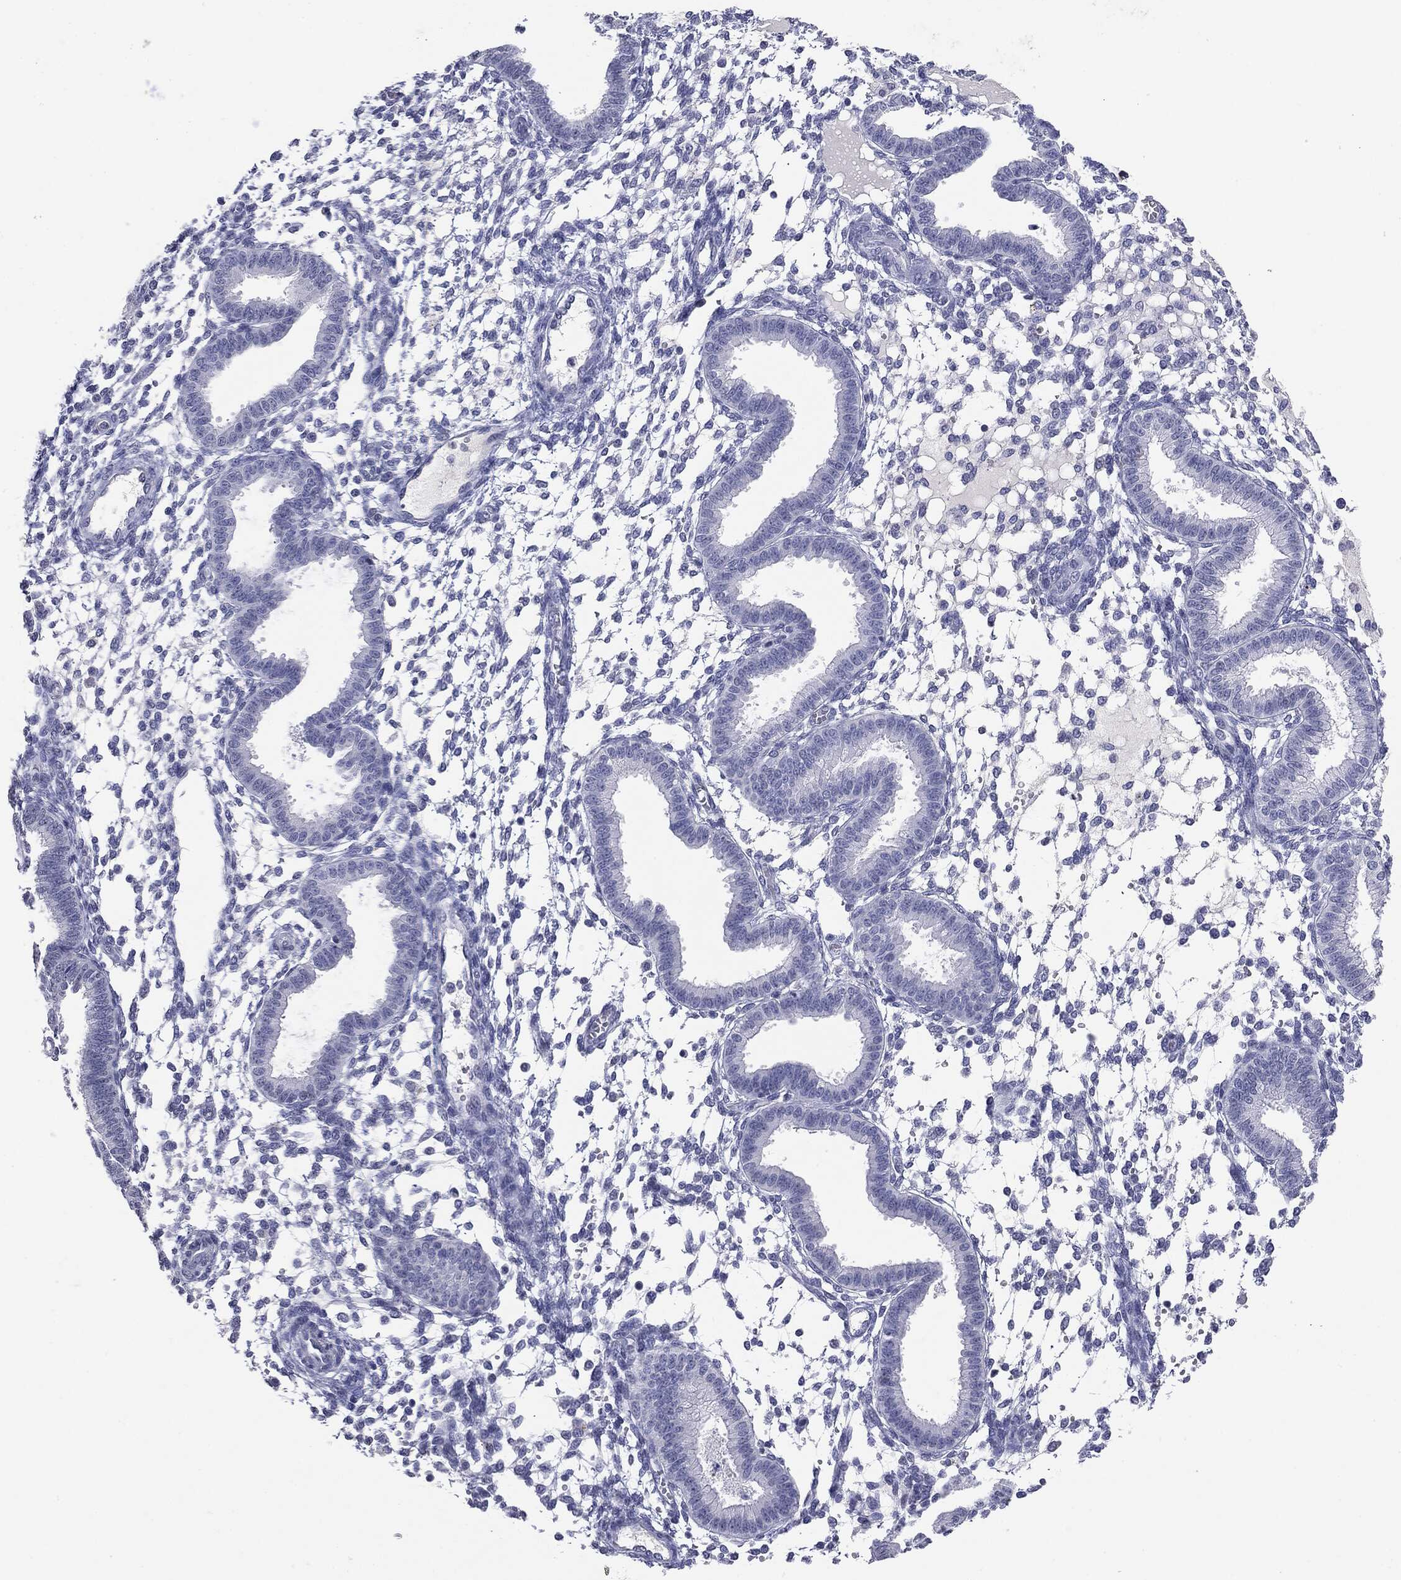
{"staining": {"intensity": "negative", "quantity": "none", "location": "none"}, "tissue": "endometrium", "cell_type": "Cells in endometrial stroma", "image_type": "normal", "snomed": [{"axis": "morphology", "description": "Normal tissue, NOS"}, {"axis": "topography", "description": "Endometrium"}], "caption": "This is an IHC photomicrograph of normal endometrium. There is no positivity in cells in endometrial stroma.", "gene": "SERPINB4", "patient": {"sex": "female", "age": 43}}